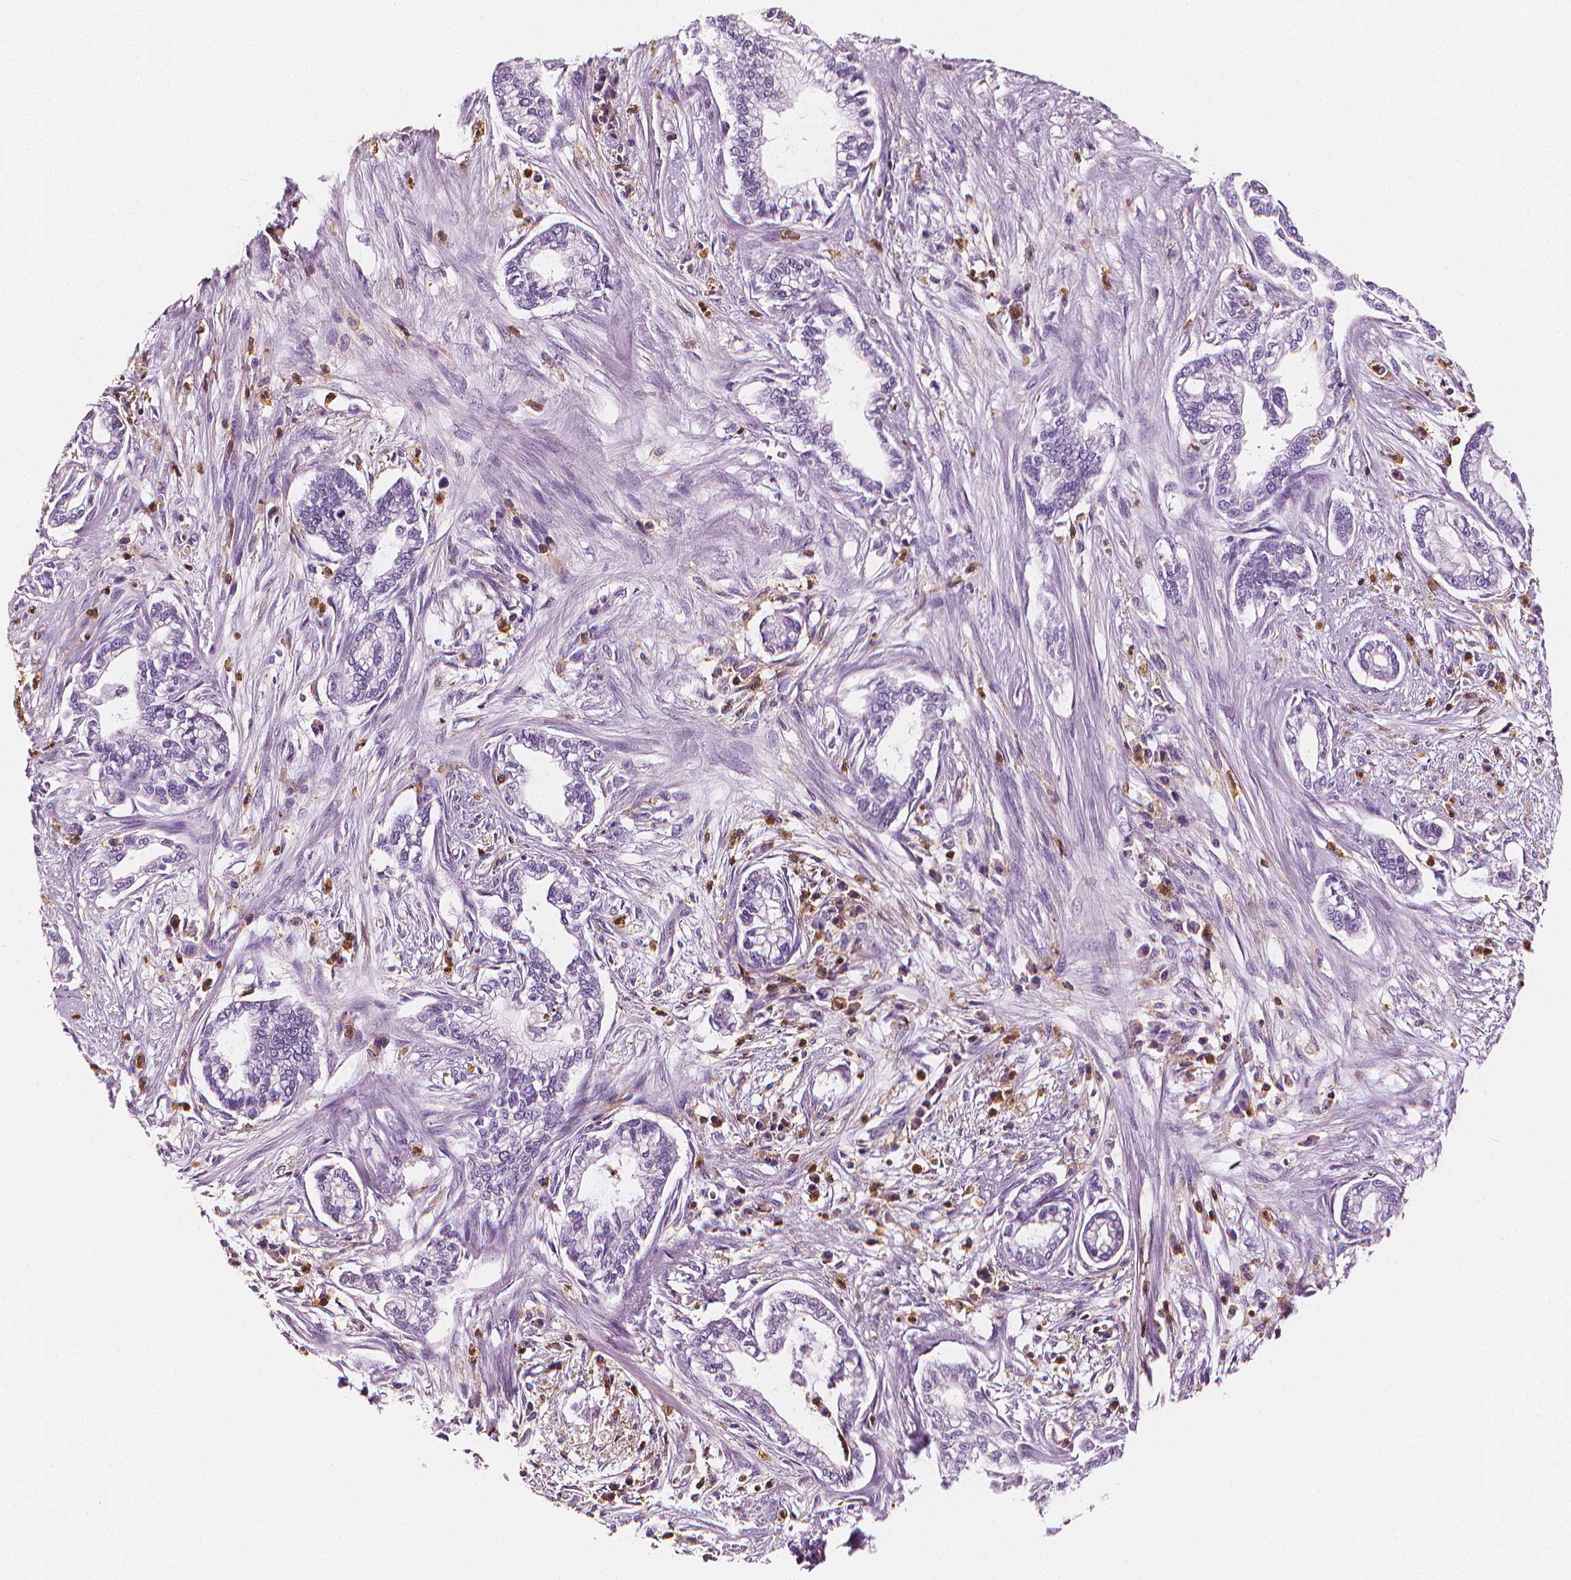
{"staining": {"intensity": "negative", "quantity": "none", "location": "none"}, "tissue": "cervical cancer", "cell_type": "Tumor cells", "image_type": "cancer", "snomed": [{"axis": "morphology", "description": "Adenocarcinoma, NOS"}, {"axis": "topography", "description": "Cervix"}], "caption": "High power microscopy histopathology image of an immunohistochemistry image of cervical adenocarcinoma, revealing no significant positivity in tumor cells.", "gene": "PTPRC", "patient": {"sex": "female", "age": 62}}